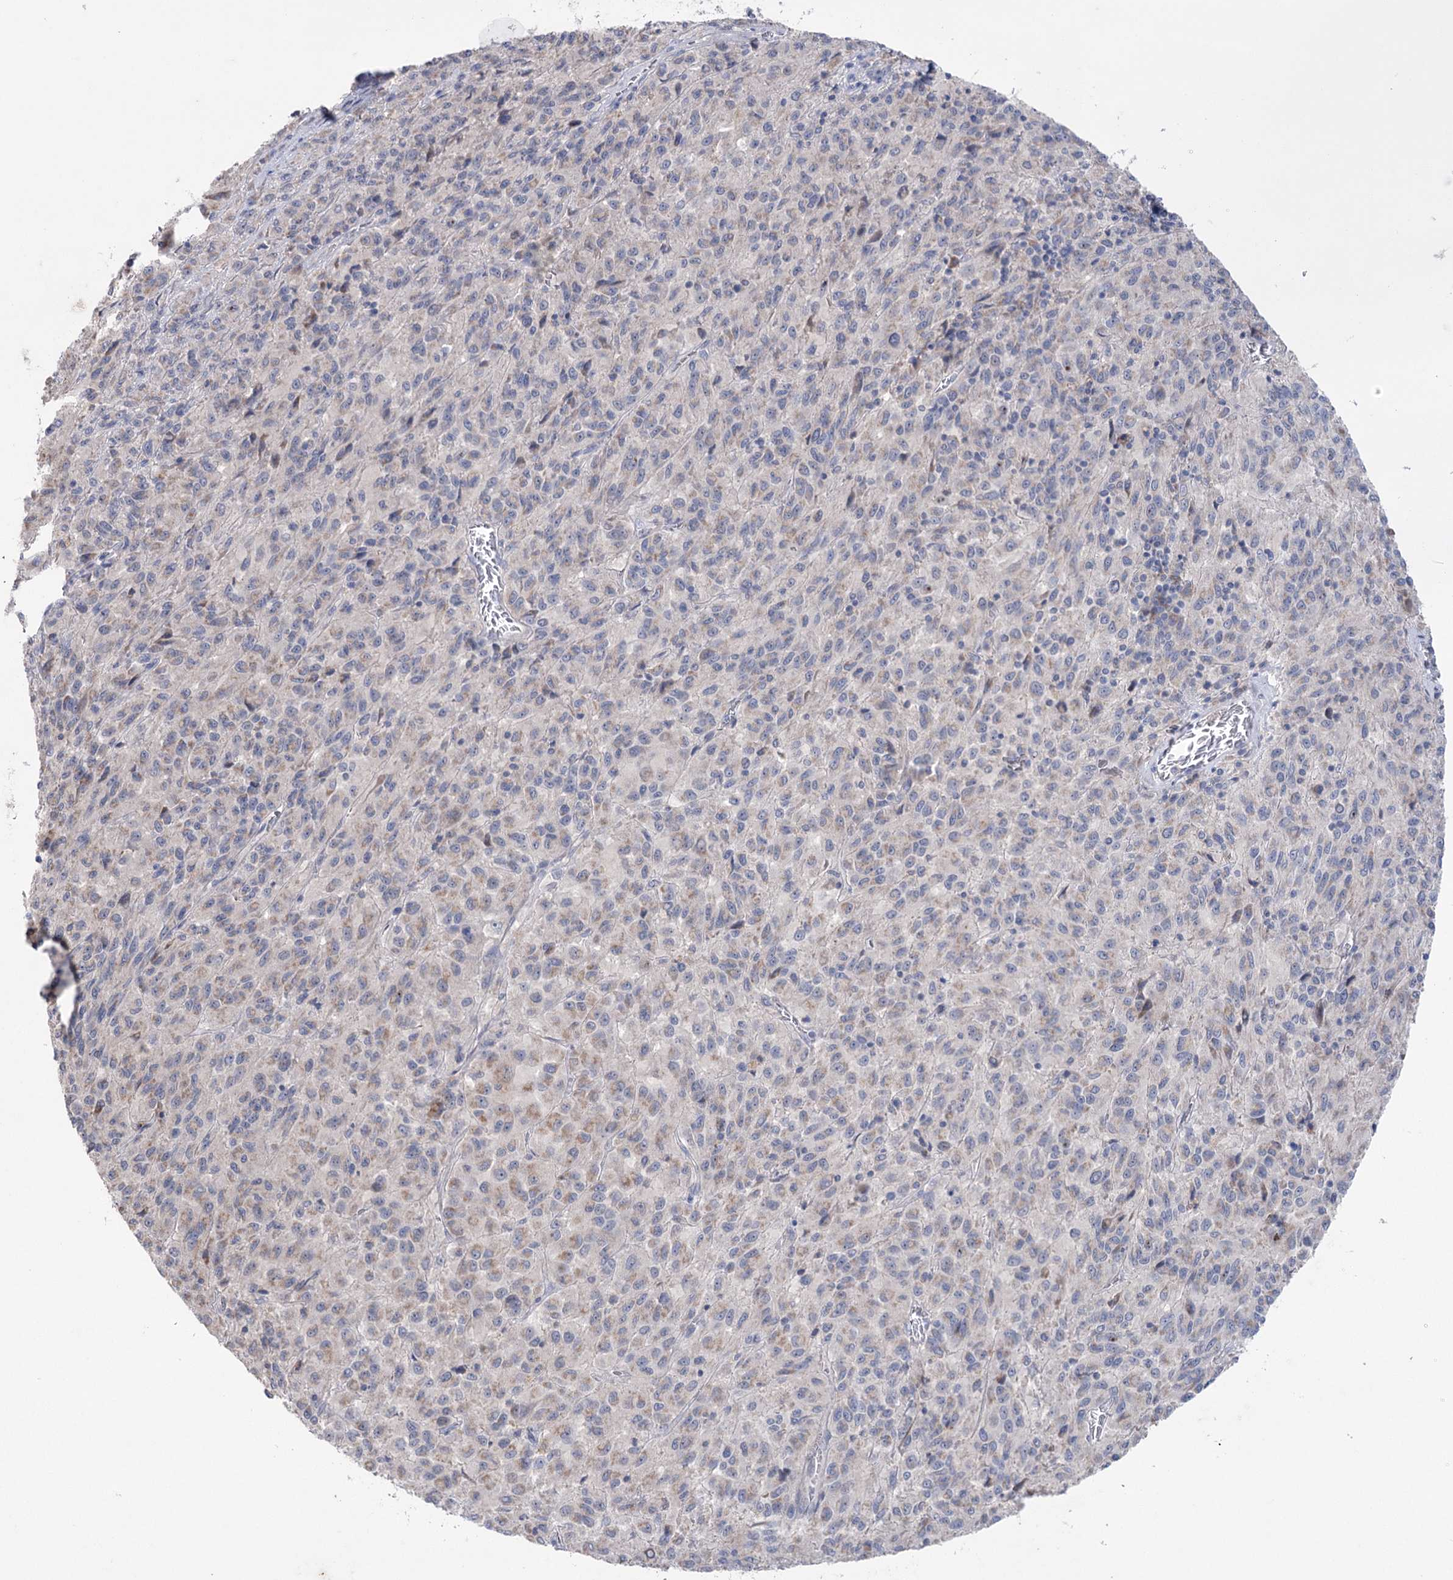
{"staining": {"intensity": "weak", "quantity": "<25%", "location": "cytoplasmic/membranous"}, "tissue": "melanoma", "cell_type": "Tumor cells", "image_type": "cancer", "snomed": [{"axis": "morphology", "description": "Malignant melanoma, Metastatic site"}, {"axis": "topography", "description": "Lung"}], "caption": "The micrograph demonstrates no staining of tumor cells in melanoma.", "gene": "MTCH2", "patient": {"sex": "male", "age": 64}}